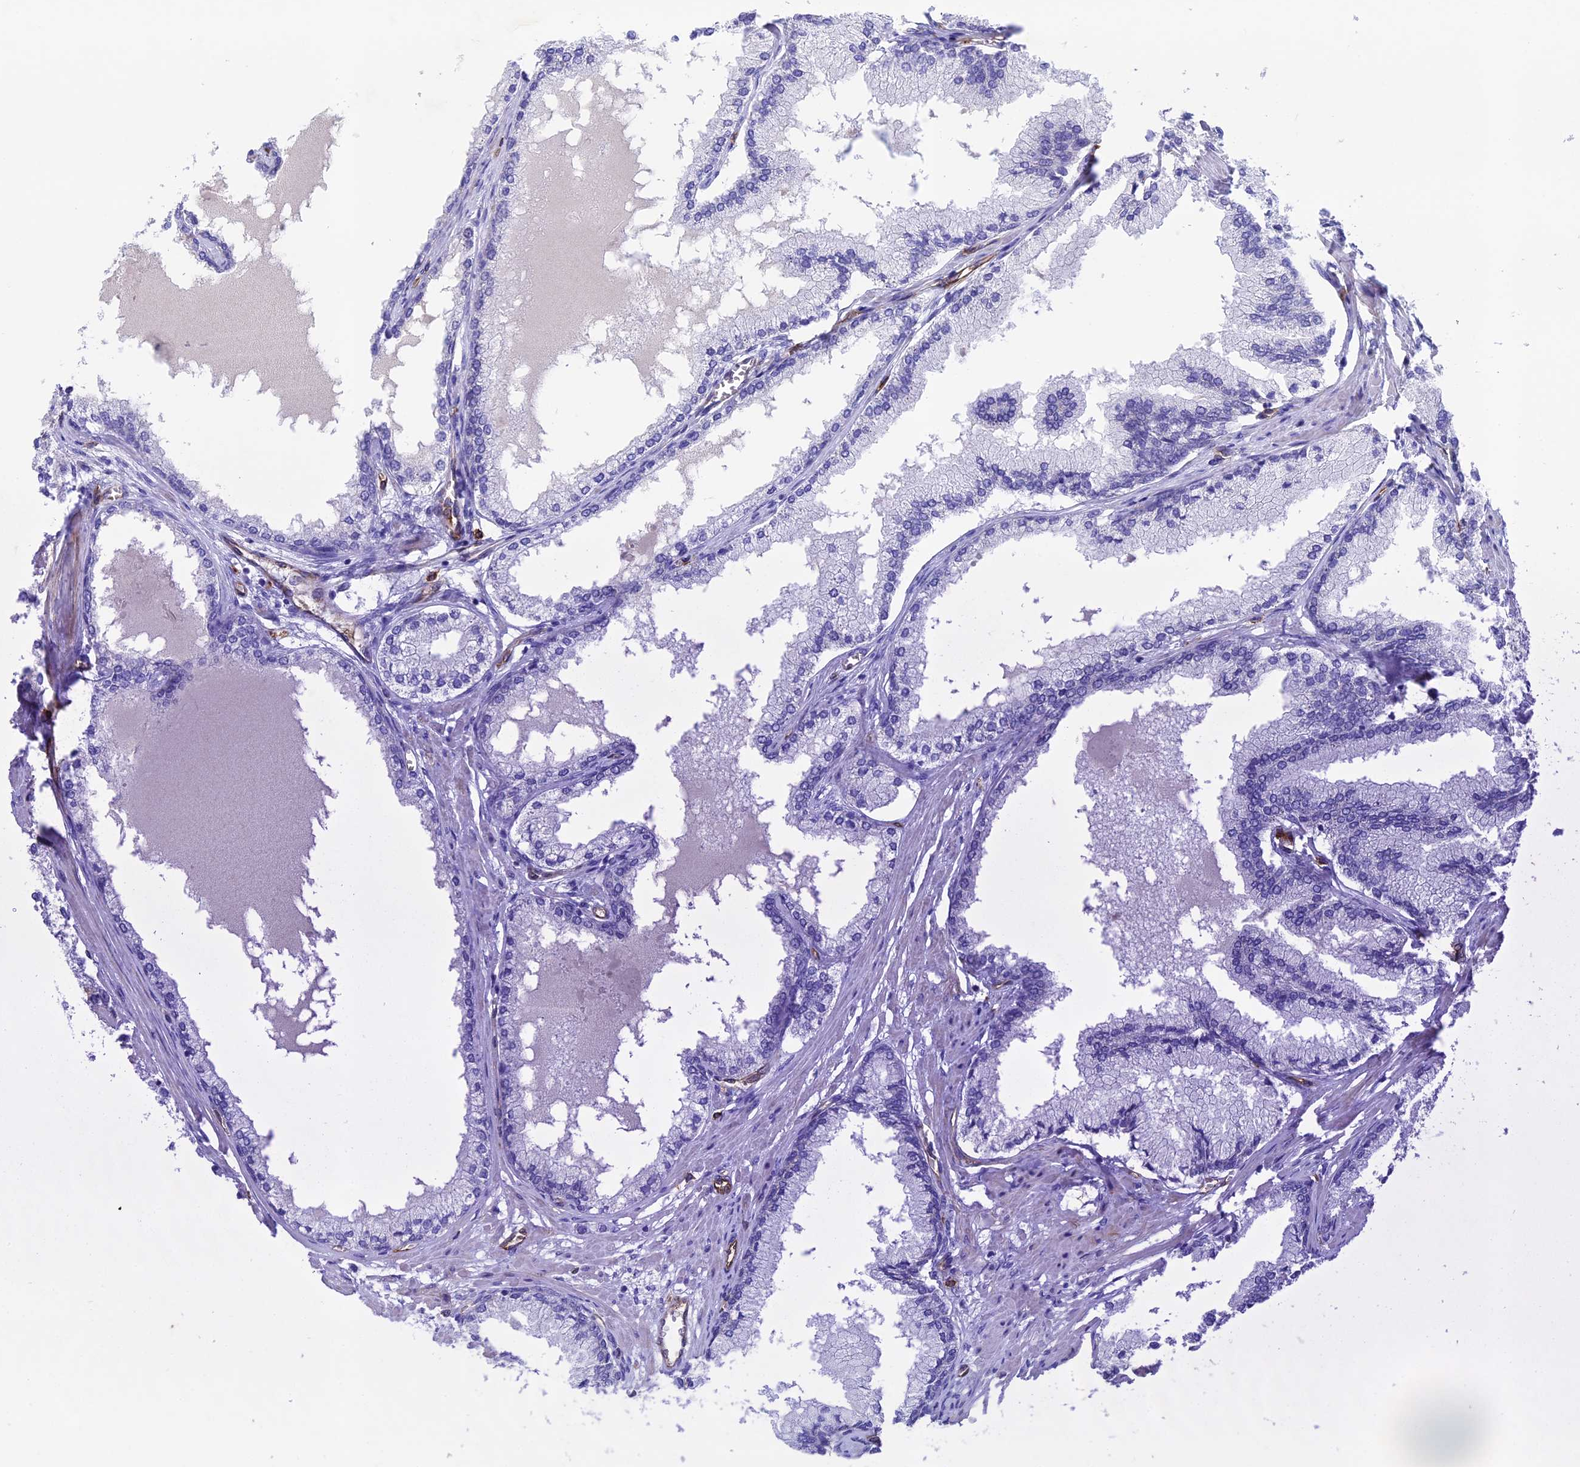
{"staining": {"intensity": "negative", "quantity": "none", "location": "none"}, "tissue": "prostate cancer", "cell_type": "Tumor cells", "image_type": "cancer", "snomed": [{"axis": "morphology", "description": "Adenocarcinoma, Low grade"}, {"axis": "topography", "description": "Prostate"}], "caption": "Protein analysis of prostate cancer (adenocarcinoma (low-grade)) exhibits no significant expression in tumor cells. The staining is performed using DAB (3,3'-diaminobenzidine) brown chromogen with nuclei counter-stained in using hematoxylin.", "gene": "INSYN1", "patient": {"sex": "male", "age": 63}}